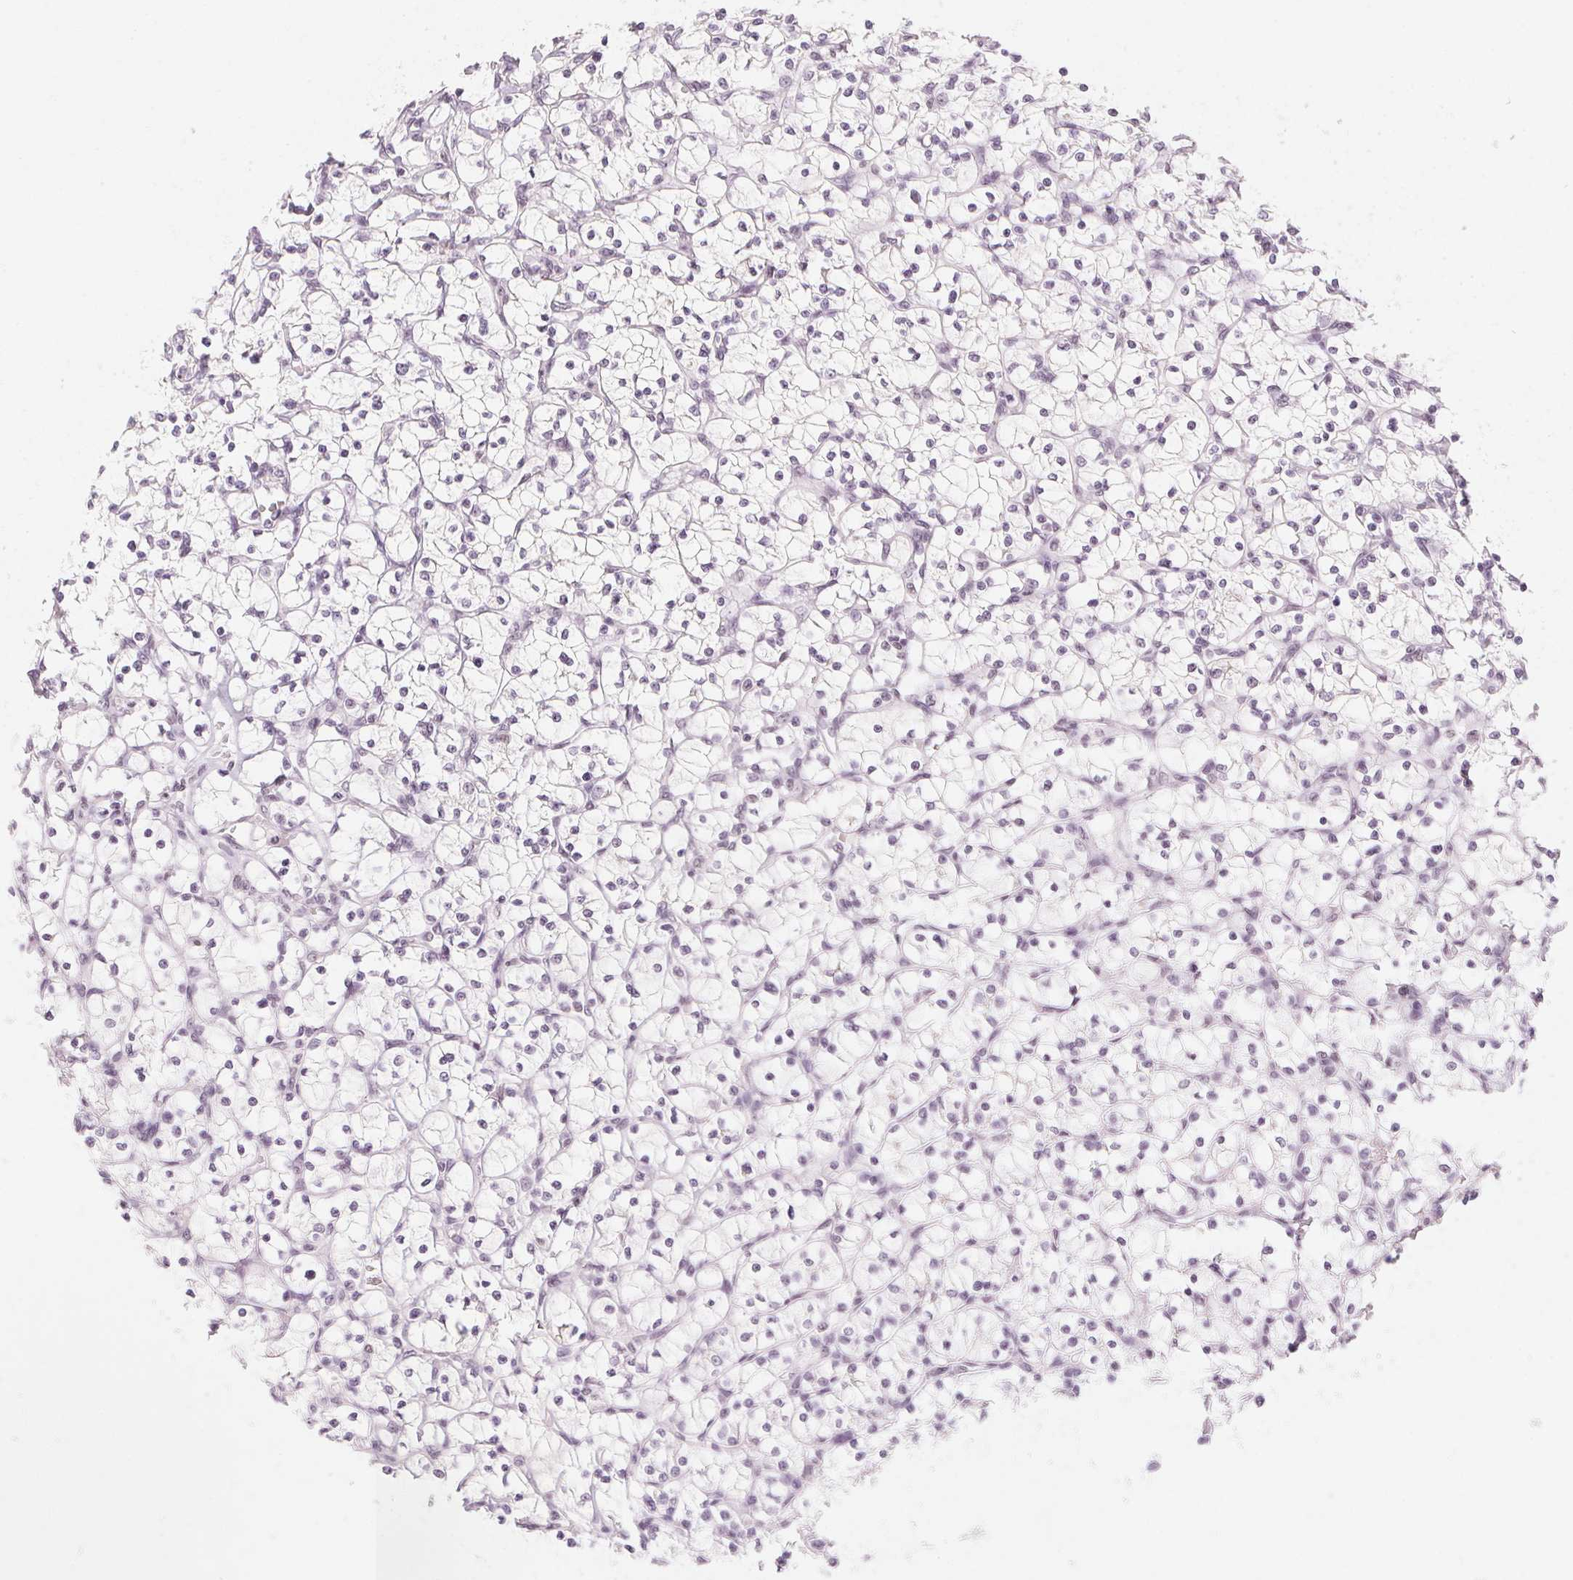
{"staining": {"intensity": "negative", "quantity": "none", "location": "none"}, "tissue": "renal cancer", "cell_type": "Tumor cells", "image_type": "cancer", "snomed": [{"axis": "morphology", "description": "Adenocarcinoma, NOS"}, {"axis": "topography", "description": "Kidney"}], "caption": "Tumor cells show no significant protein expression in renal adenocarcinoma.", "gene": "ZIC4", "patient": {"sex": "female", "age": 64}}